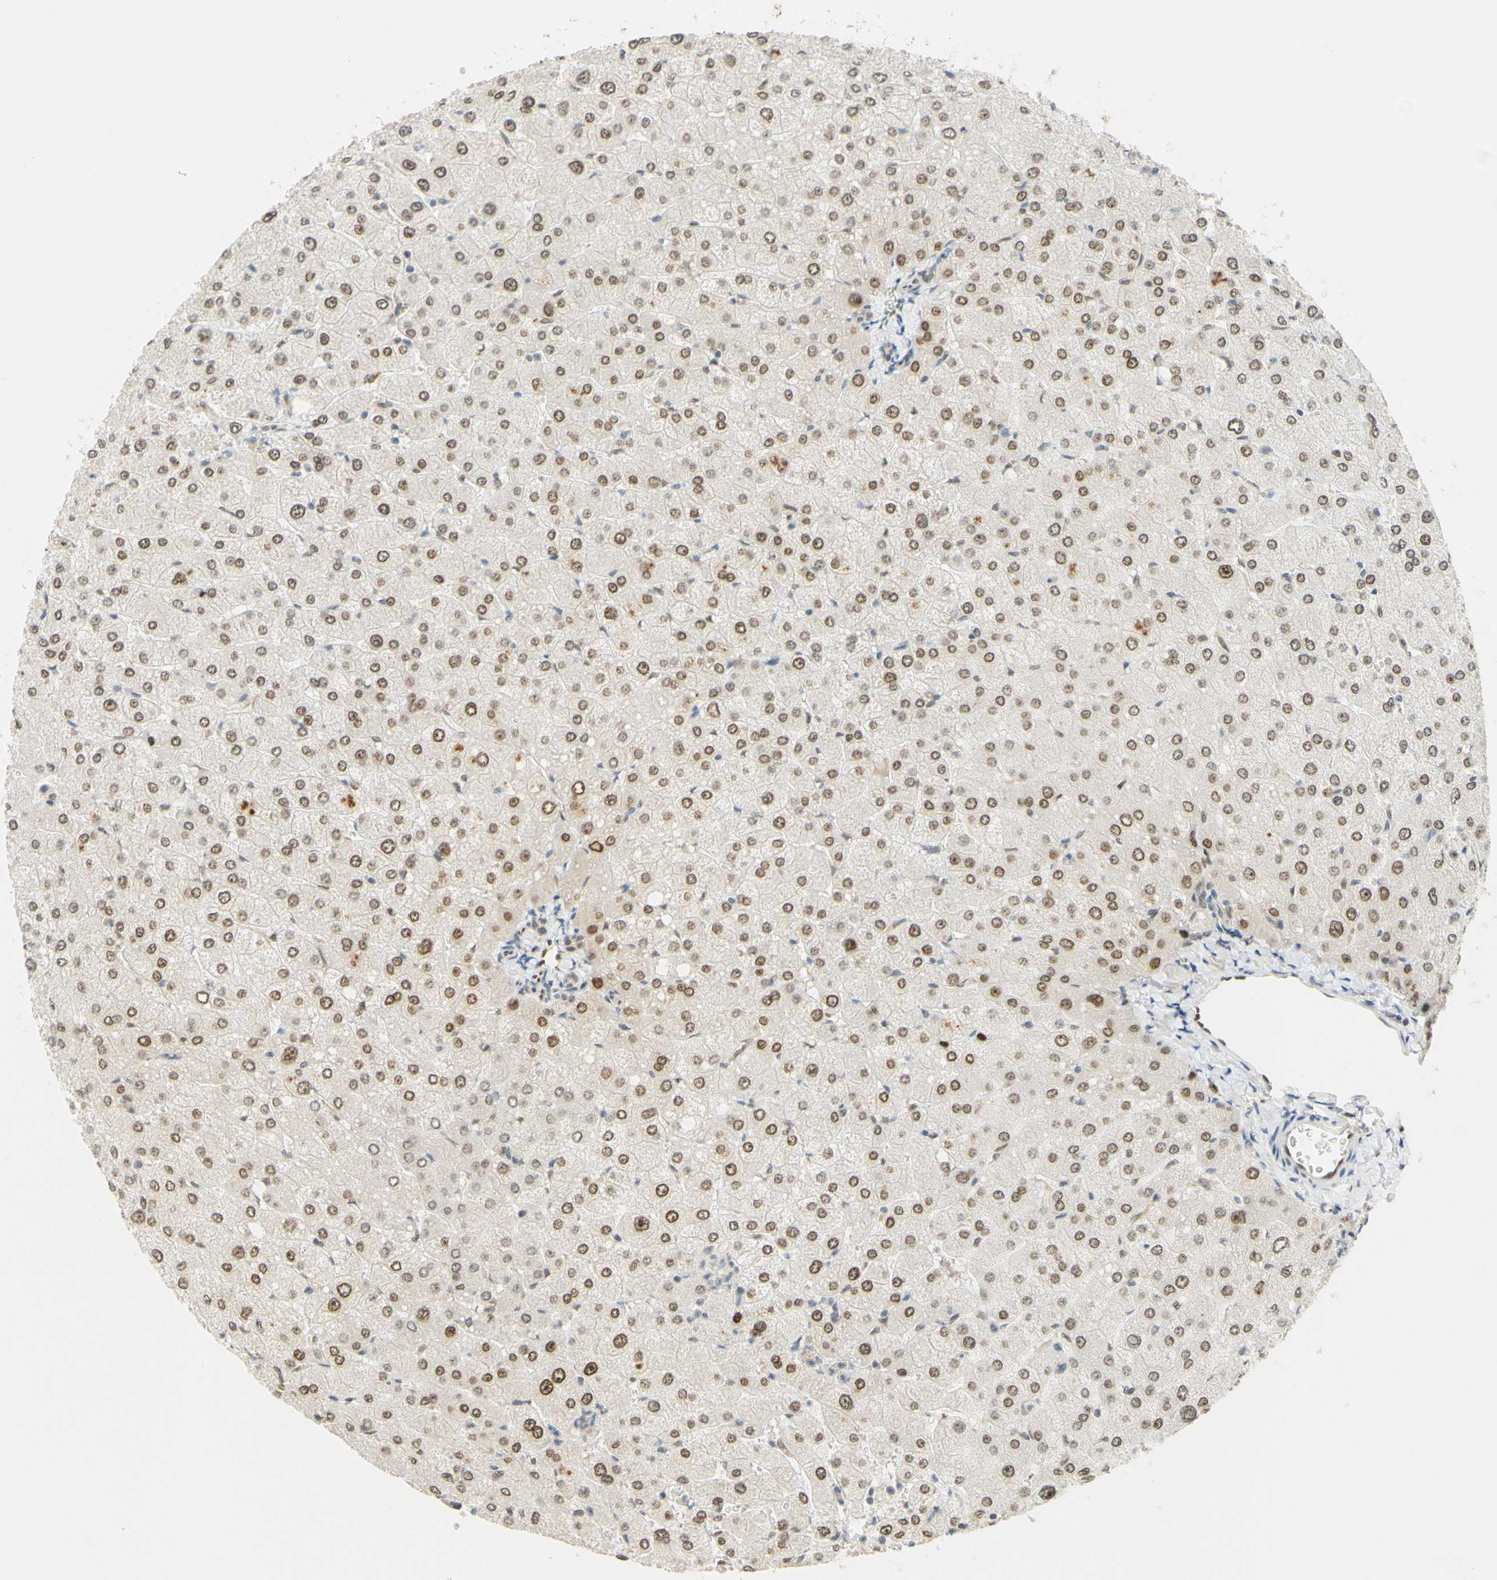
{"staining": {"intensity": "negative", "quantity": "none", "location": "none"}, "tissue": "liver", "cell_type": "Cholangiocytes", "image_type": "normal", "snomed": [{"axis": "morphology", "description": "Normal tissue, NOS"}, {"axis": "topography", "description": "Liver"}], "caption": "Immunohistochemistry (IHC) image of benign liver: liver stained with DAB (3,3'-diaminobenzidine) shows no significant protein positivity in cholangiocytes.", "gene": "POLB", "patient": {"sex": "male", "age": 55}}